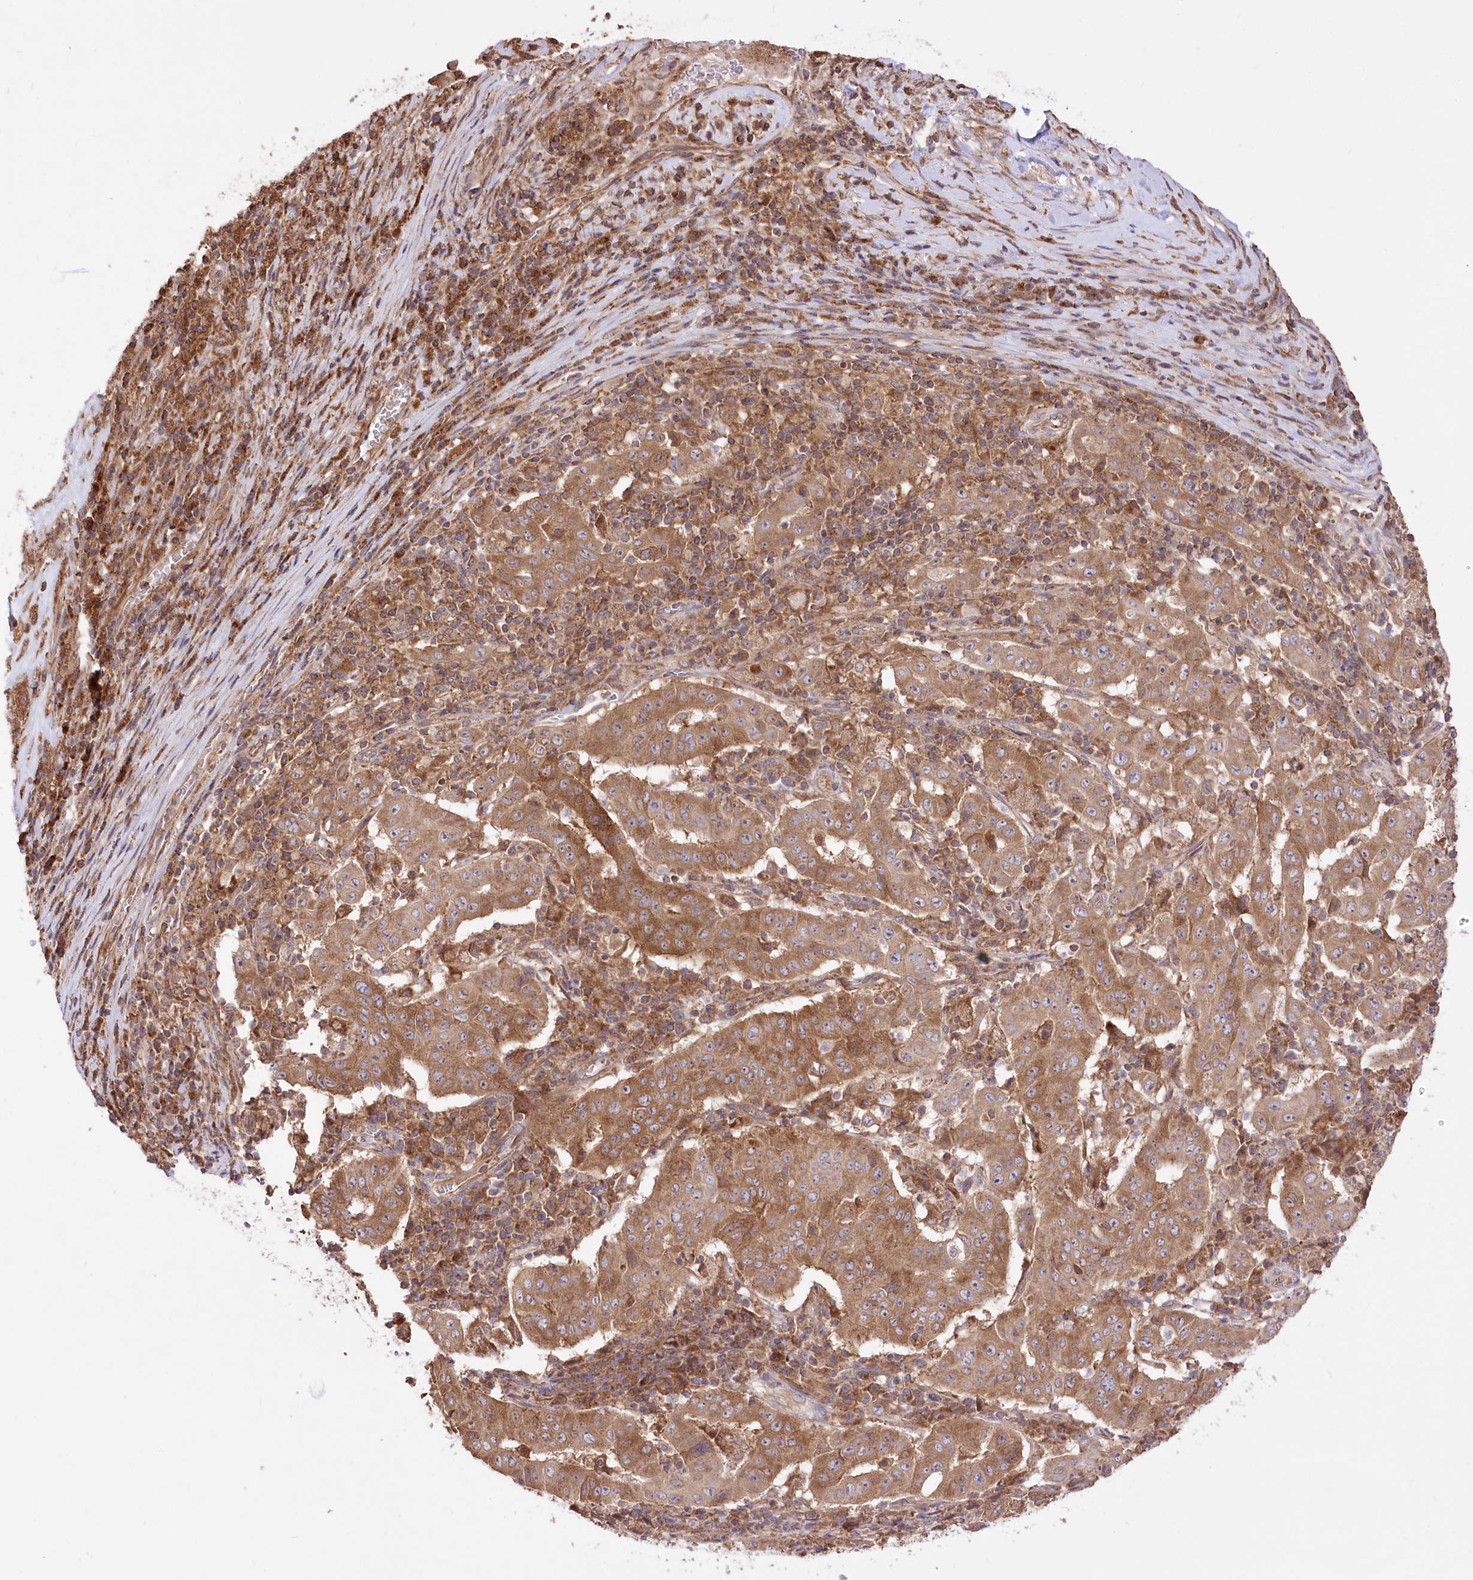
{"staining": {"intensity": "moderate", "quantity": ">75%", "location": "cytoplasmic/membranous"}, "tissue": "pancreatic cancer", "cell_type": "Tumor cells", "image_type": "cancer", "snomed": [{"axis": "morphology", "description": "Adenocarcinoma, NOS"}, {"axis": "topography", "description": "Pancreas"}], "caption": "Pancreatic cancer (adenocarcinoma) tissue displays moderate cytoplasmic/membranous expression in about >75% of tumor cells", "gene": "XYLB", "patient": {"sex": "male", "age": 63}}